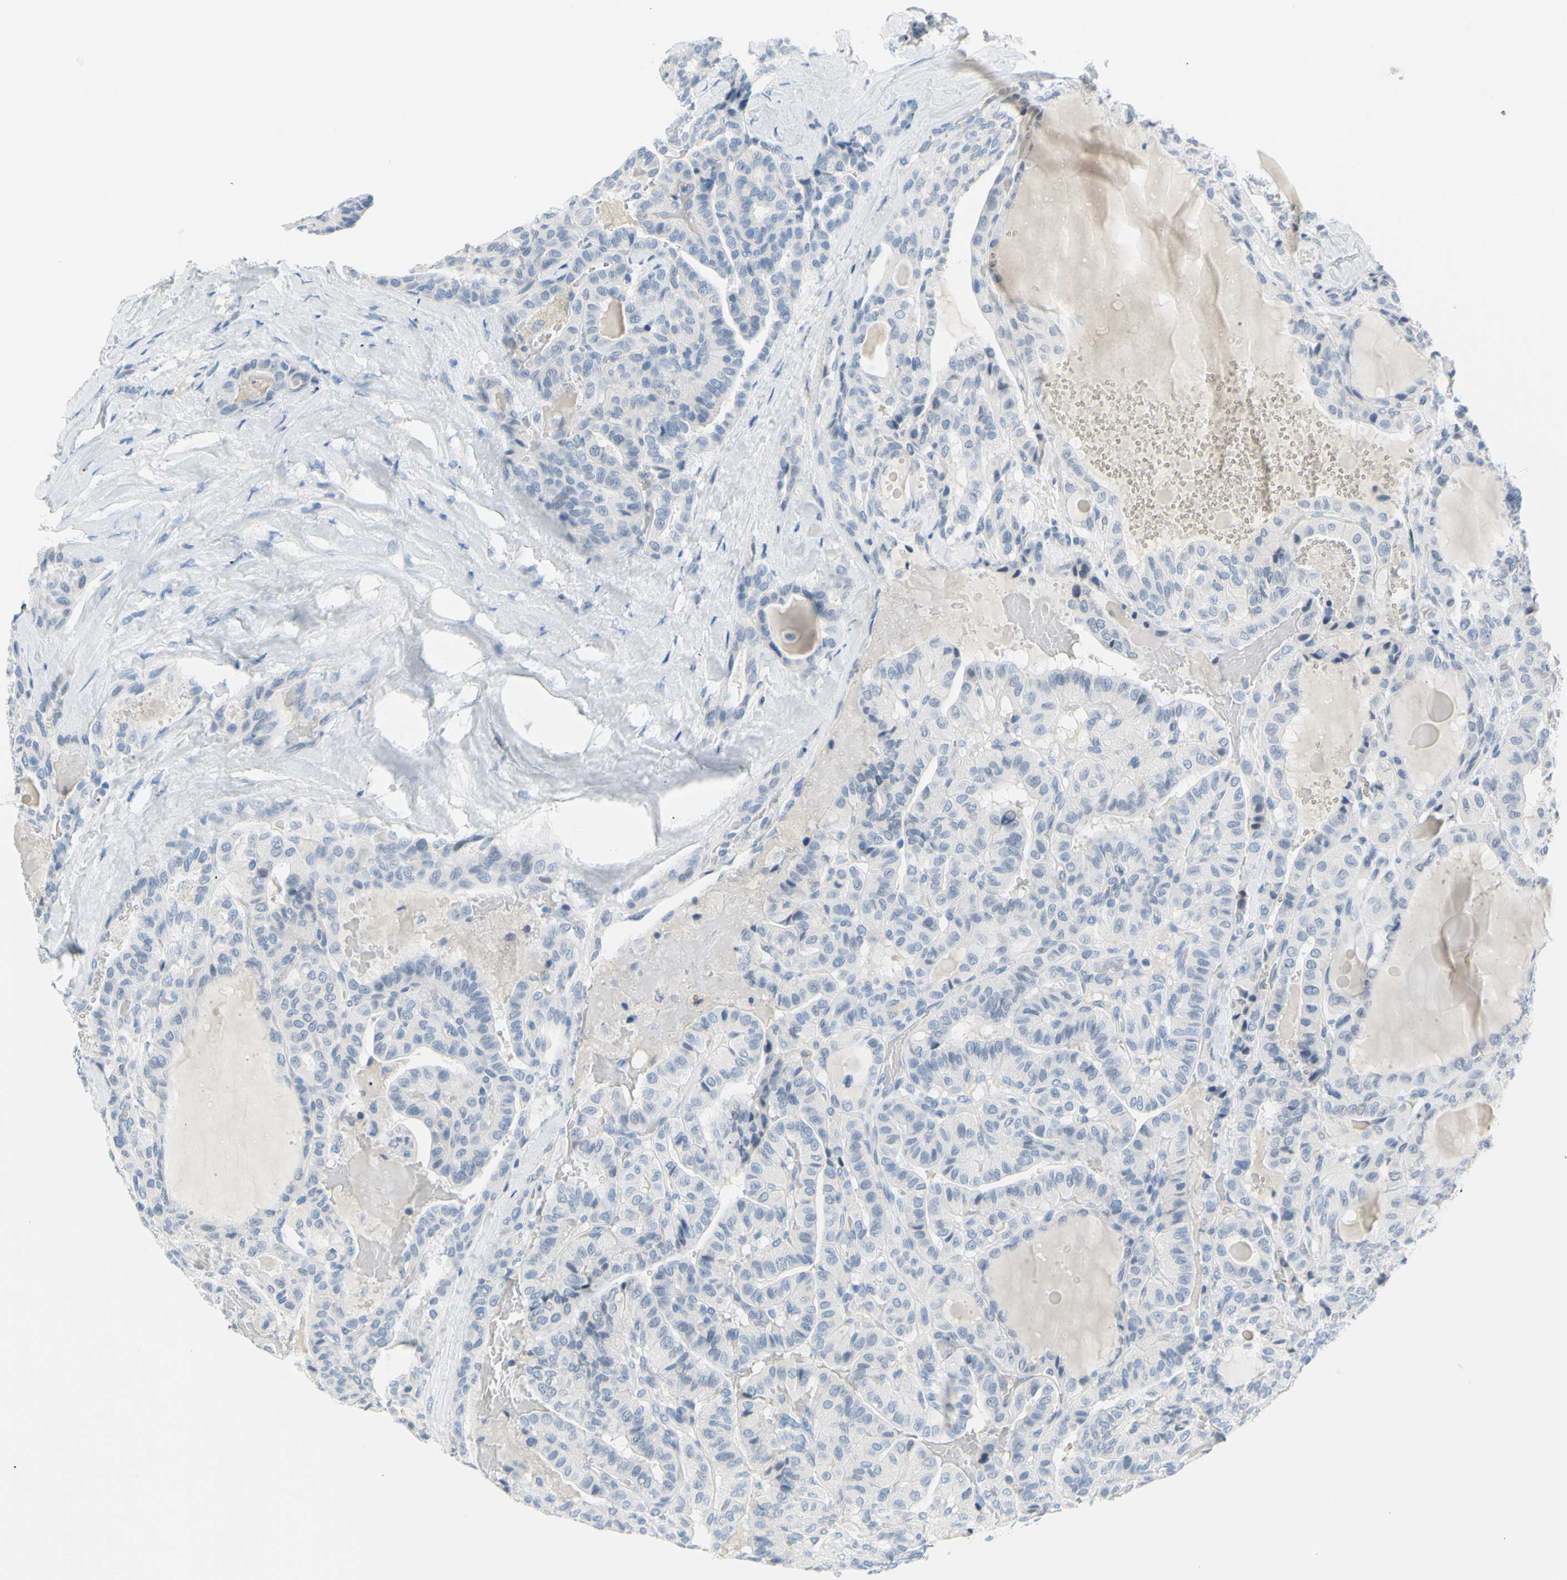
{"staining": {"intensity": "negative", "quantity": "none", "location": "none"}, "tissue": "thyroid cancer", "cell_type": "Tumor cells", "image_type": "cancer", "snomed": [{"axis": "morphology", "description": "Papillary adenocarcinoma, NOS"}, {"axis": "topography", "description": "Thyroid gland"}], "caption": "Tumor cells show no significant protein expression in thyroid cancer (papillary adenocarcinoma).", "gene": "DCT", "patient": {"sex": "male", "age": 77}}